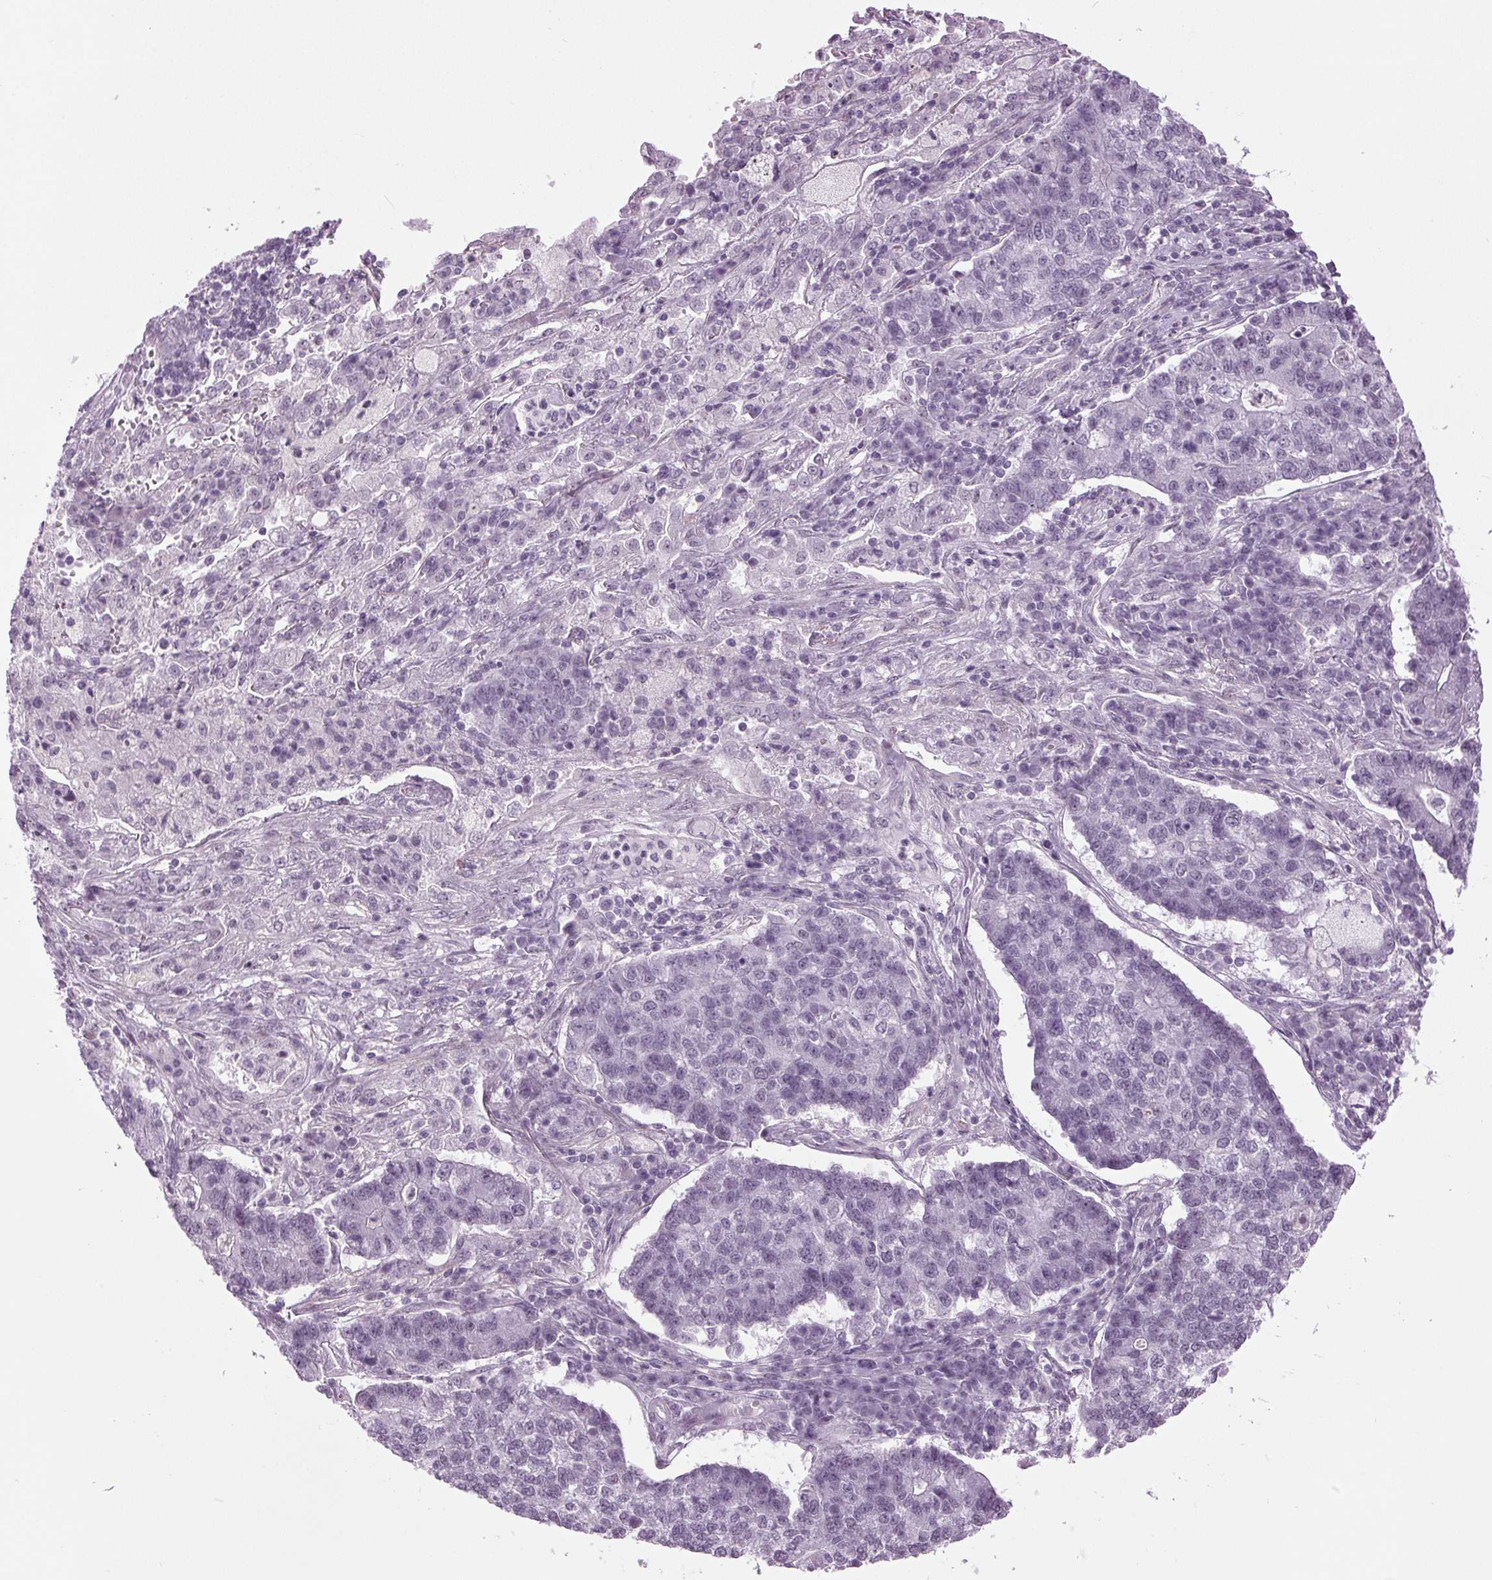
{"staining": {"intensity": "negative", "quantity": "none", "location": "none"}, "tissue": "lung cancer", "cell_type": "Tumor cells", "image_type": "cancer", "snomed": [{"axis": "morphology", "description": "Adenocarcinoma, NOS"}, {"axis": "topography", "description": "Lung"}], "caption": "Immunohistochemistry (IHC) micrograph of neoplastic tissue: human lung cancer stained with DAB exhibits no significant protein staining in tumor cells. (Brightfield microscopy of DAB immunohistochemistry (IHC) at high magnification).", "gene": "DNAH12", "patient": {"sex": "male", "age": 57}}